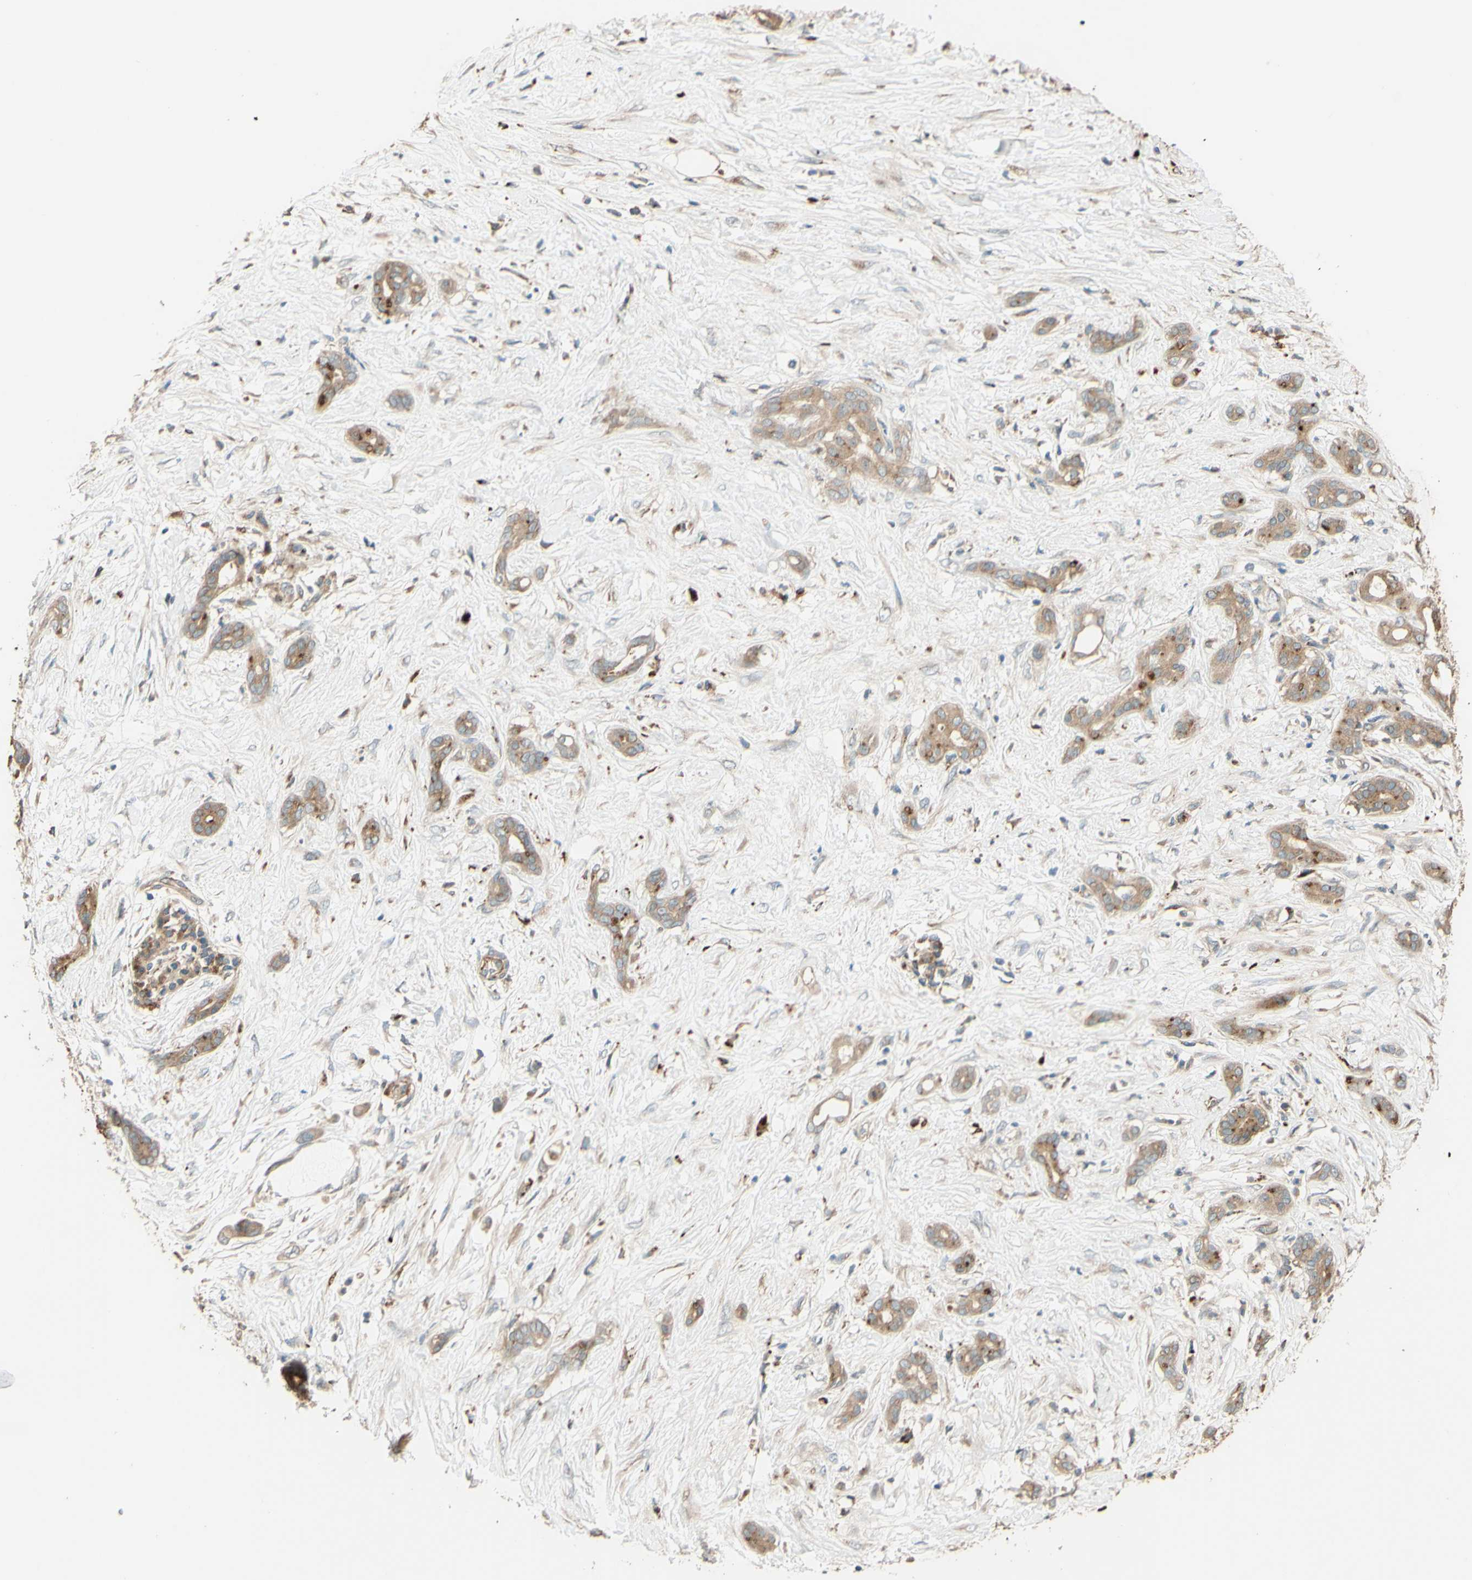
{"staining": {"intensity": "weak", "quantity": ">75%", "location": "cytoplasmic/membranous"}, "tissue": "pancreatic cancer", "cell_type": "Tumor cells", "image_type": "cancer", "snomed": [{"axis": "morphology", "description": "Adenocarcinoma, NOS"}, {"axis": "topography", "description": "Pancreas"}], "caption": "Brown immunohistochemical staining in adenocarcinoma (pancreatic) reveals weak cytoplasmic/membranous expression in about >75% of tumor cells.", "gene": "RNF19A", "patient": {"sex": "male", "age": 41}}